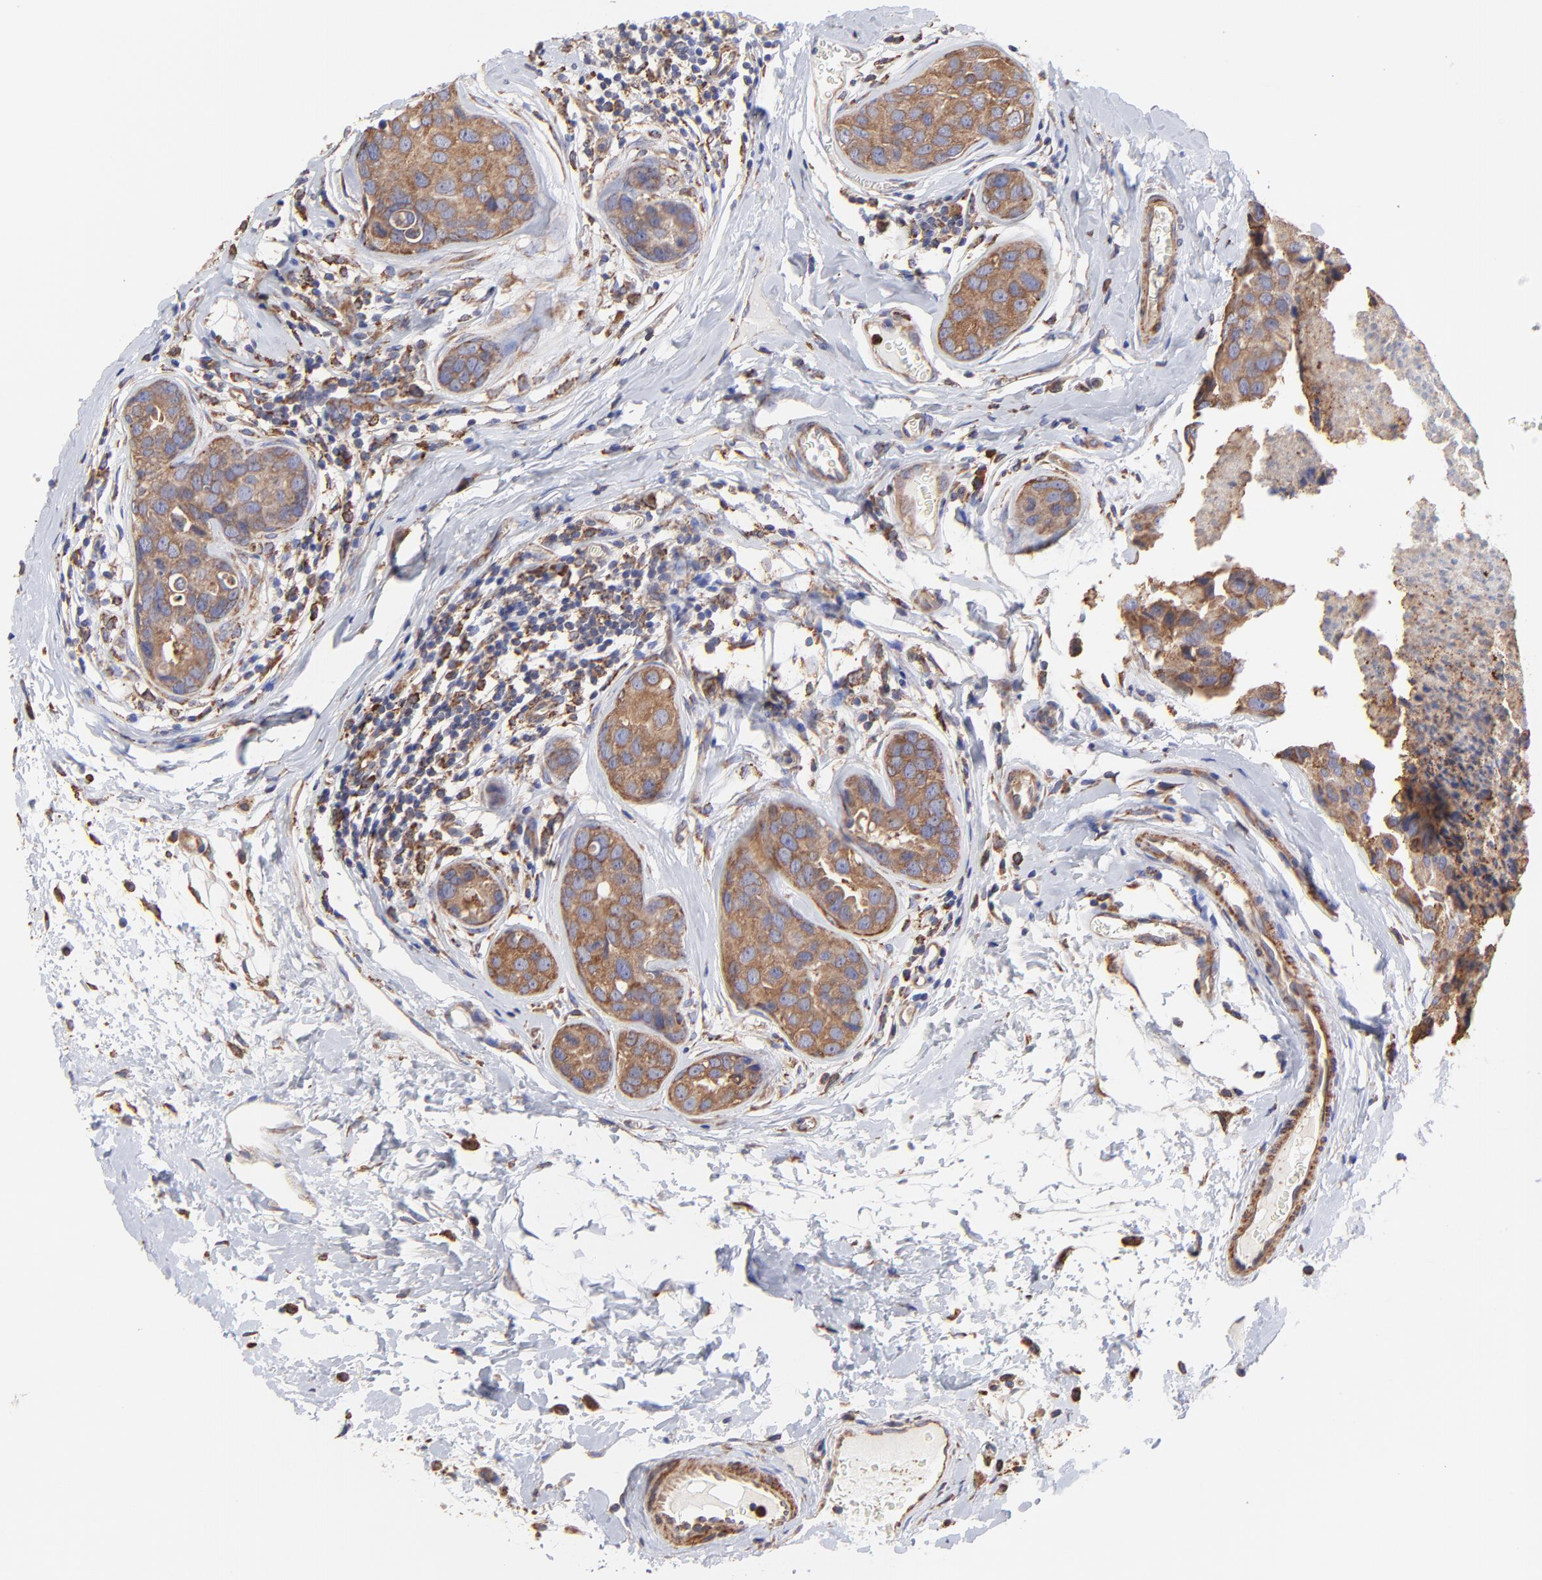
{"staining": {"intensity": "moderate", "quantity": ">75%", "location": "cytoplasmic/membranous"}, "tissue": "breast cancer", "cell_type": "Tumor cells", "image_type": "cancer", "snomed": [{"axis": "morphology", "description": "Duct carcinoma"}, {"axis": "topography", "description": "Breast"}], "caption": "Protein staining by immunohistochemistry demonstrates moderate cytoplasmic/membranous positivity in about >75% of tumor cells in breast cancer. (Stains: DAB in brown, nuclei in blue, Microscopy: brightfield microscopy at high magnification).", "gene": "PFKM", "patient": {"sex": "female", "age": 24}}